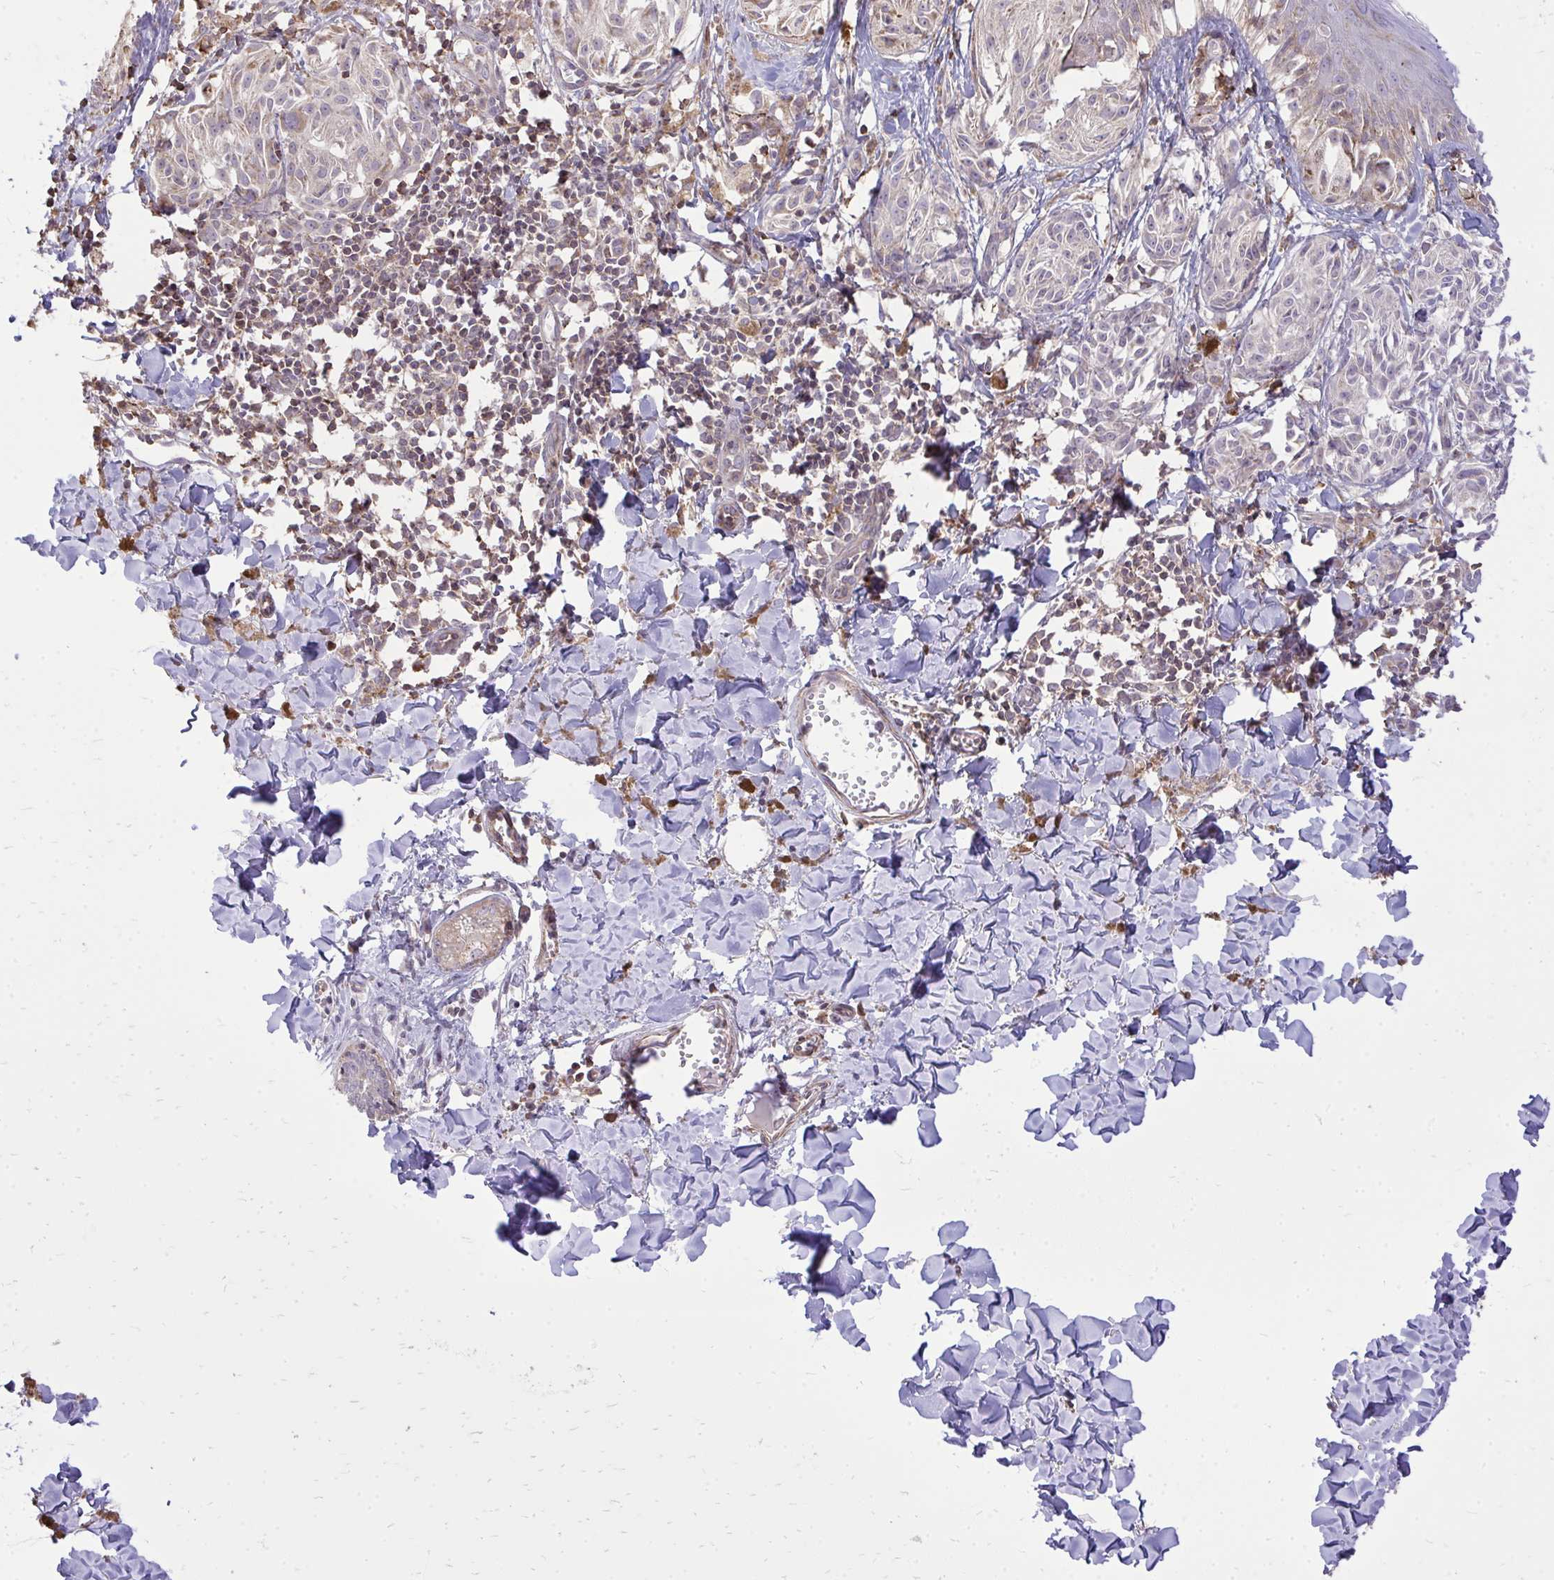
{"staining": {"intensity": "weak", "quantity": "25%-75%", "location": "cytoplasmic/membranous"}, "tissue": "melanoma", "cell_type": "Tumor cells", "image_type": "cancer", "snomed": [{"axis": "morphology", "description": "Malignant melanoma, NOS"}, {"axis": "topography", "description": "Skin"}], "caption": "Melanoma tissue demonstrates weak cytoplasmic/membranous positivity in about 25%-75% of tumor cells", "gene": "SLC7A5", "patient": {"sex": "female", "age": 38}}